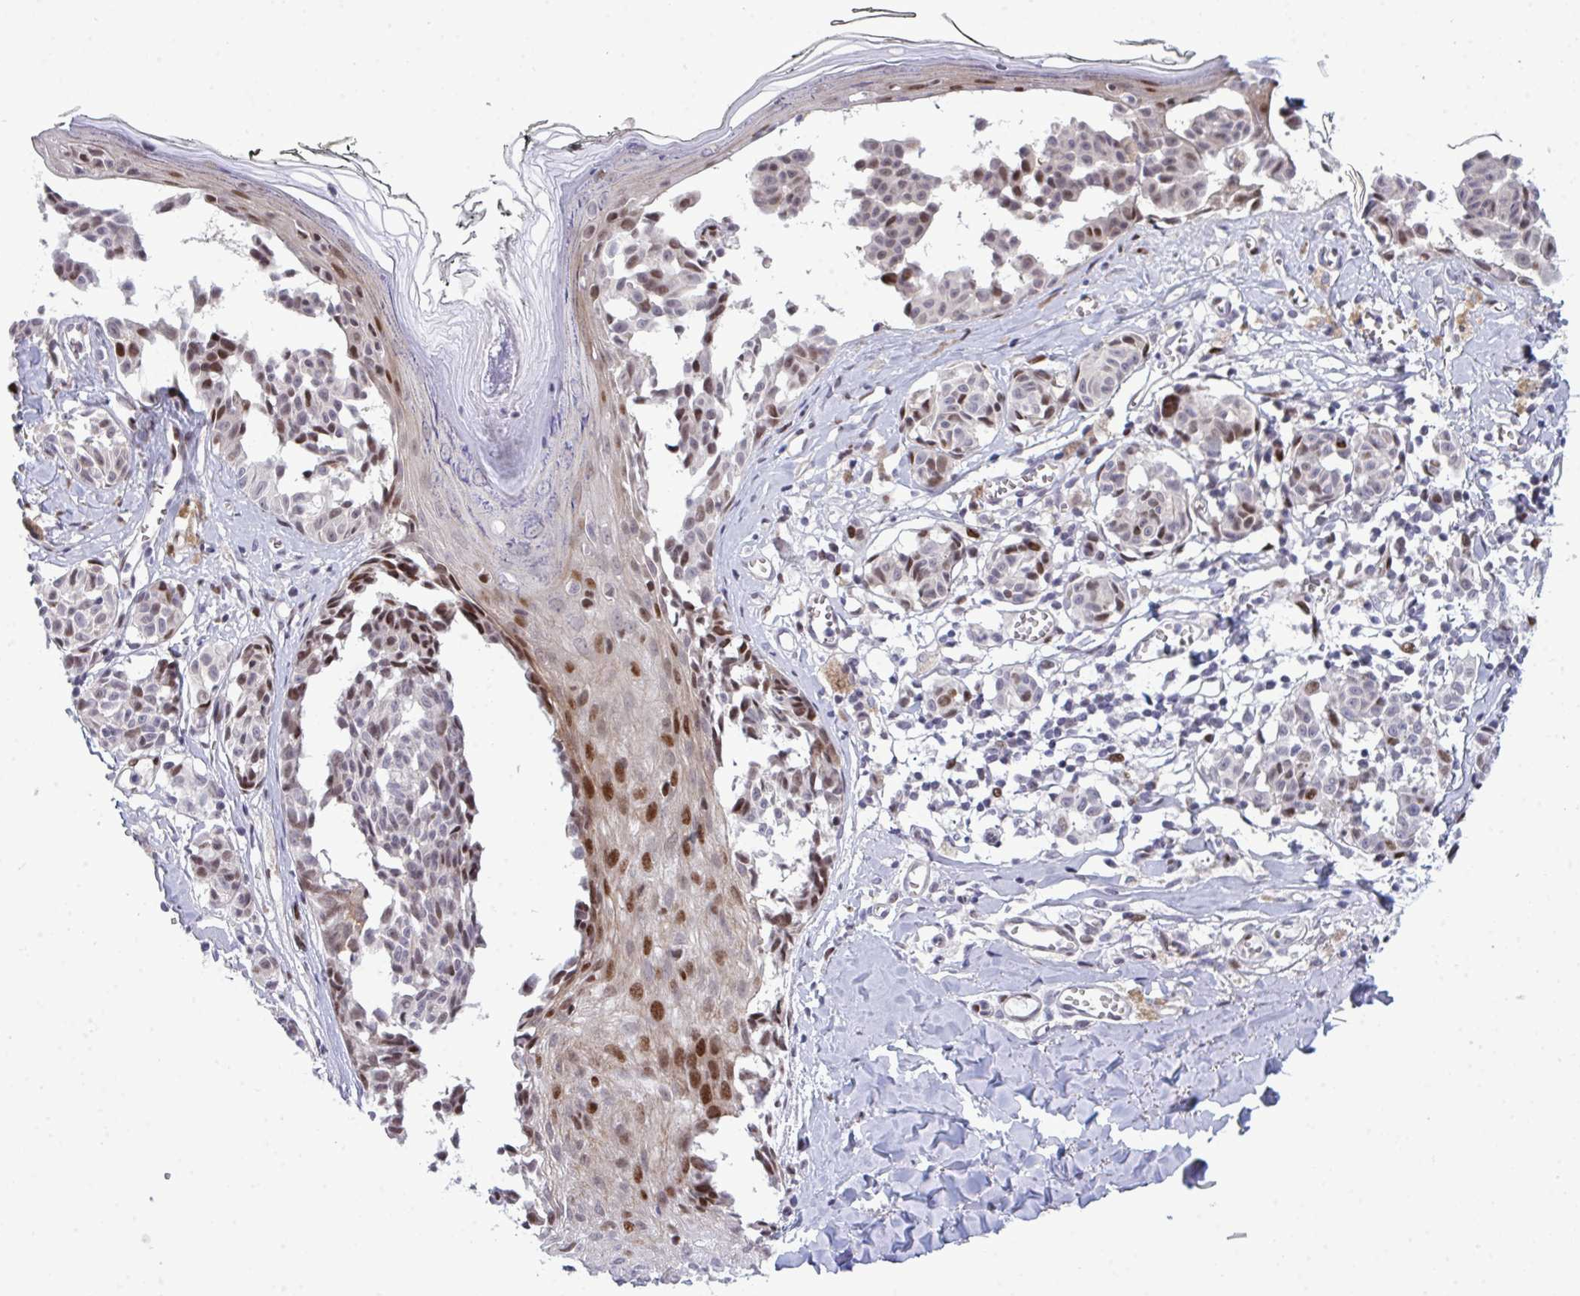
{"staining": {"intensity": "moderate", "quantity": "<25%", "location": "nuclear"}, "tissue": "melanoma", "cell_type": "Tumor cells", "image_type": "cancer", "snomed": [{"axis": "morphology", "description": "Malignant melanoma, NOS"}, {"axis": "topography", "description": "Skin"}], "caption": "Immunohistochemical staining of human melanoma displays low levels of moderate nuclear protein positivity in approximately <25% of tumor cells. (Stains: DAB (3,3'-diaminobenzidine) in brown, nuclei in blue, Microscopy: brightfield microscopy at high magnification).", "gene": "TAB1", "patient": {"sex": "female", "age": 43}}